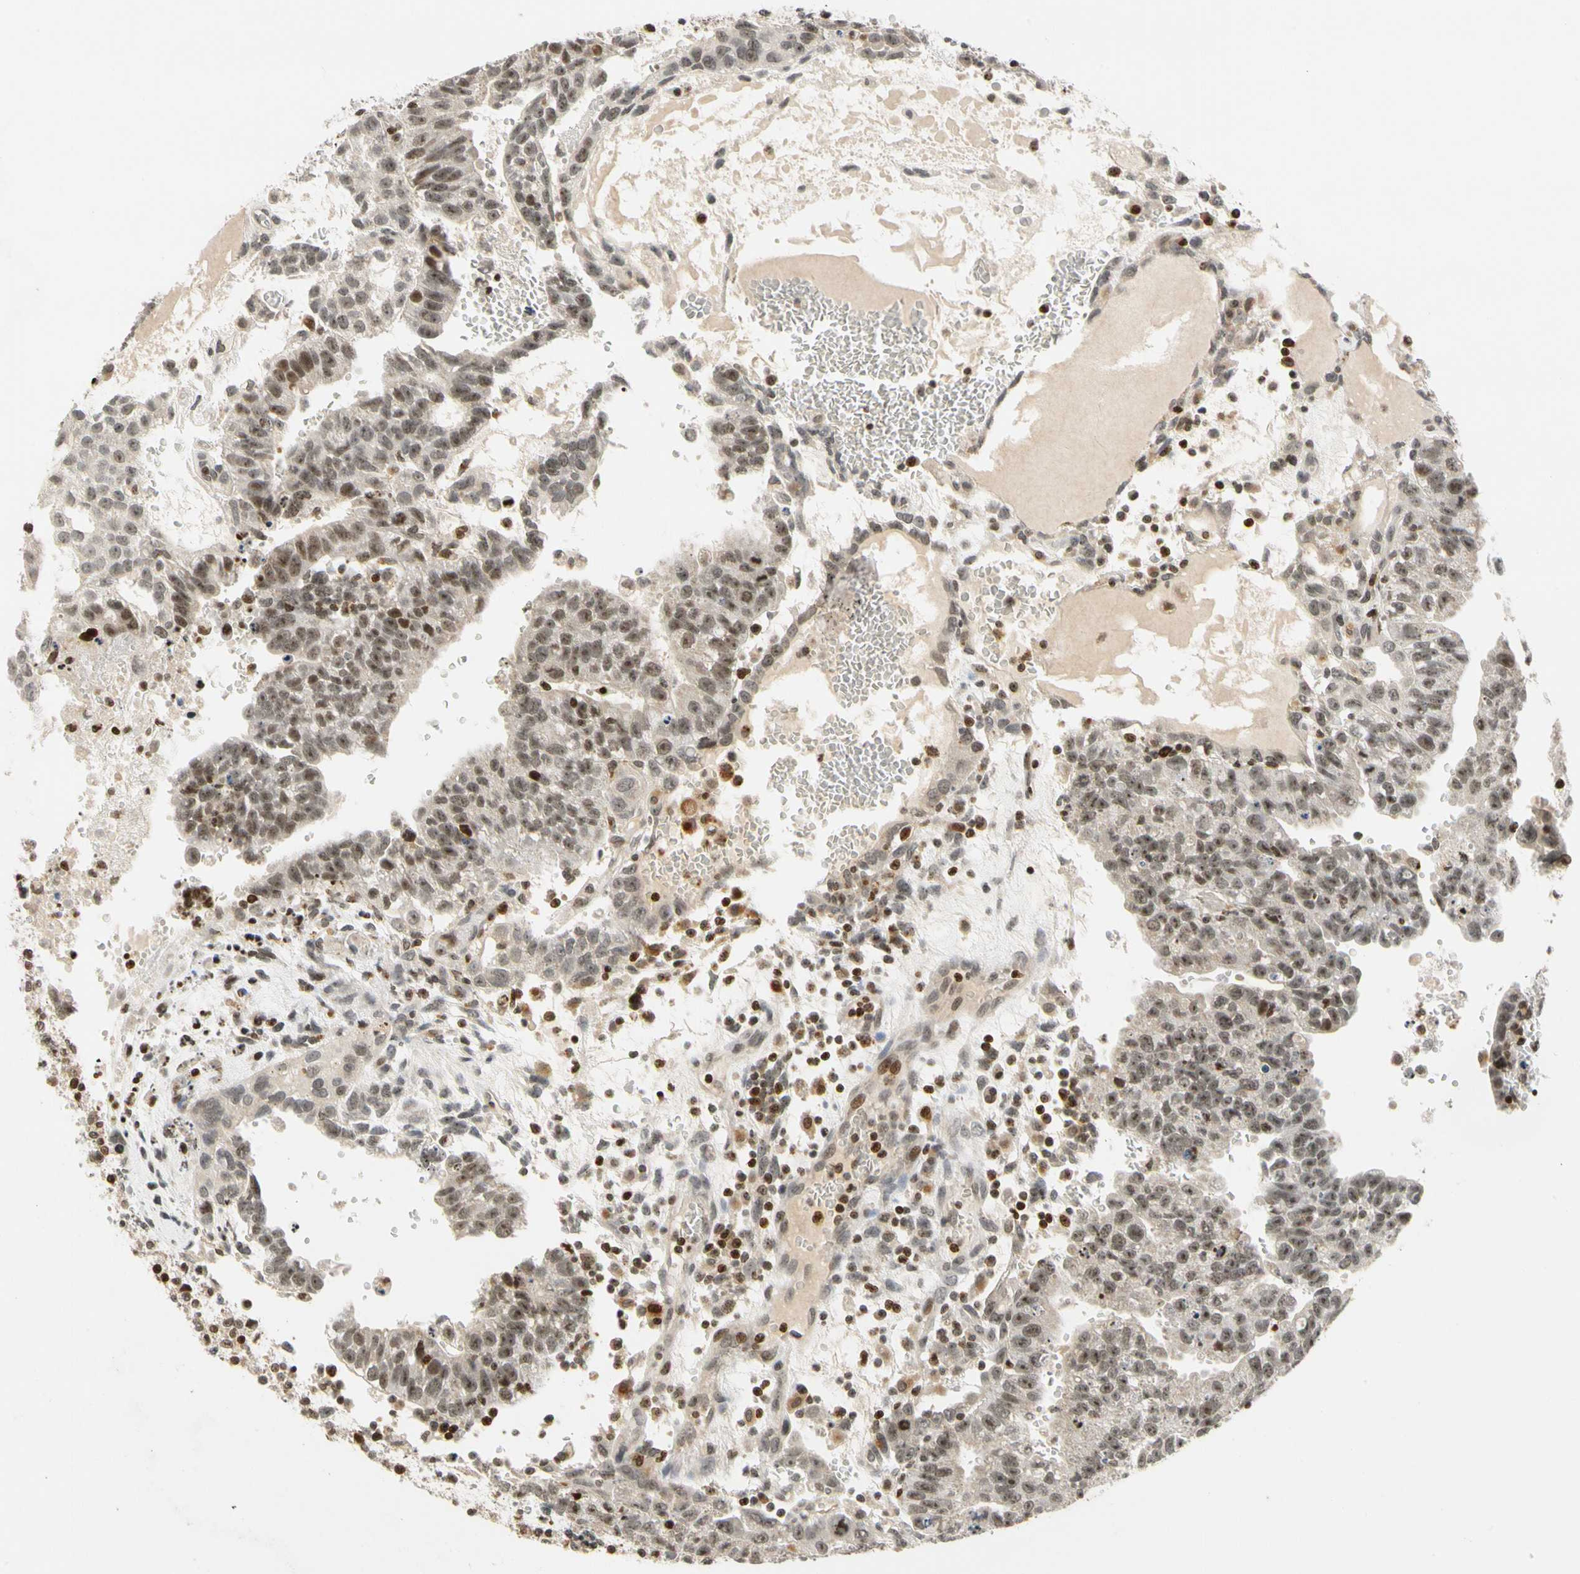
{"staining": {"intensity": "weak", "quantity": ">75%", "location": "cytoplasmic/membranous,nuclear"}, "tissue": "testis cancer", "cell_type": "Tumor cells", "image_type": "cancer", "snomed": [{"axis": "morphology", "description": "Seminoma, NOS"}, {"axis": "morphology", "description": "Carcinoma, Embryonal, NOS"}, {"axis": "topography", "description": "Testis"}], "caption": "This is a micrograph of immunohistochemistry staining of testis cancer (seminoma), which shows weak staining in the cytoplasmic/membranous and nuclear of tumor cells.", "gene": "CDK7", "patient": {"sex": "male", "age": 52}}